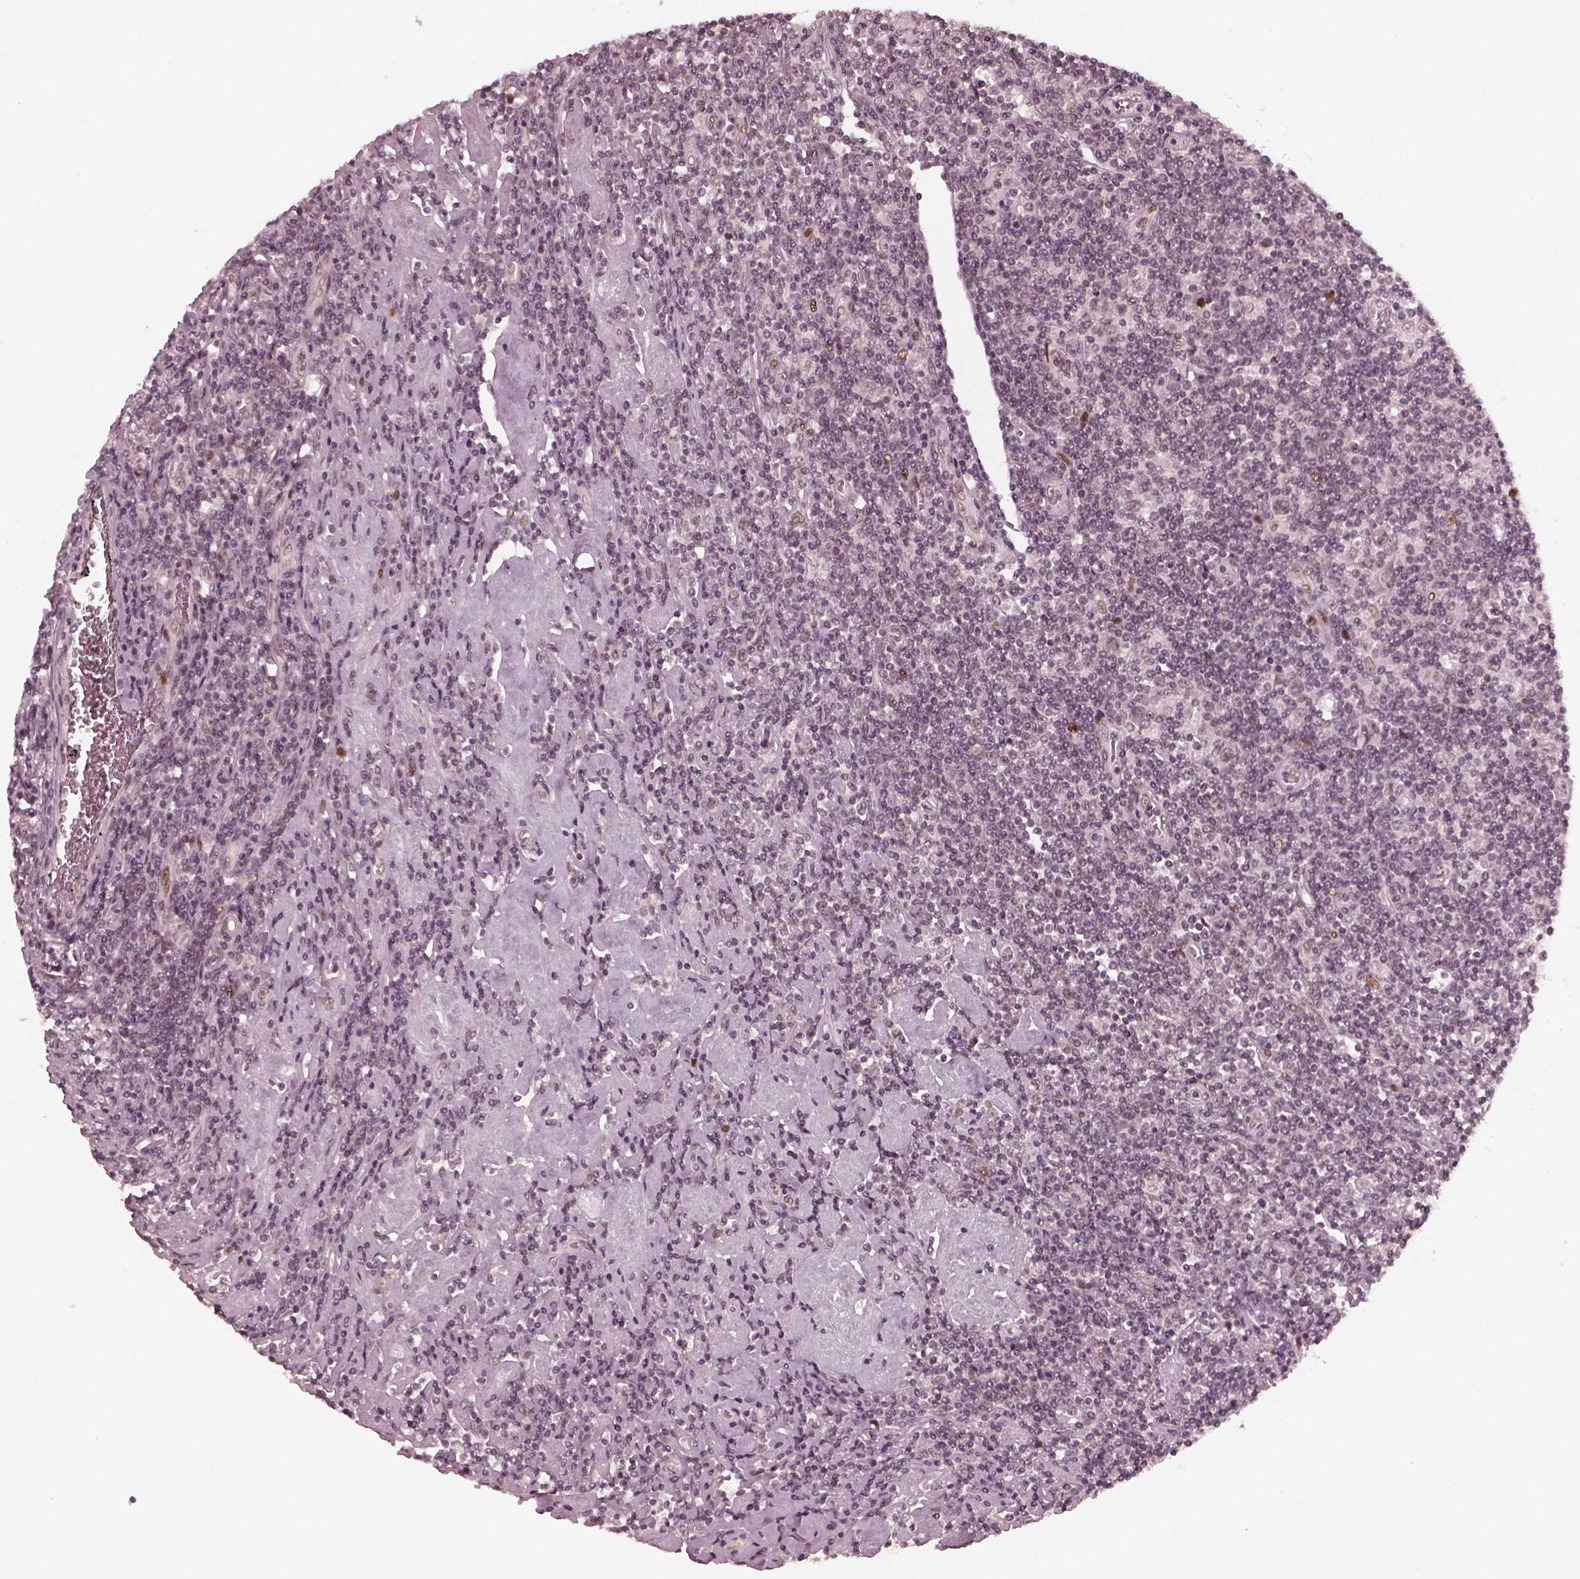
{"staining": {"intensity": "negative", "quantity": "none", "location": "none"}, "tissue": "lymphoma", "cell_type": "Tumor cells", "image_type": "cancer", "snomed": [{"axis": "morphology", "description": "Hodgkin's disease, NOS"}, {"axis": "topography", "description": "Lymph node"}], "caption": "Immunohistochemistry (IHC) micrograph of neoplastic tissue: Hodgkin's disease stained with DAB (3,3'-diaminobenzidine) shows no significant protein staining in tumor cells. (DAB immunohistochemistry (IHC) visualized using brightfield microscopy, high magnification).", "gene": "TRIB3", "patient": {"sex": "male", "age": 40}}